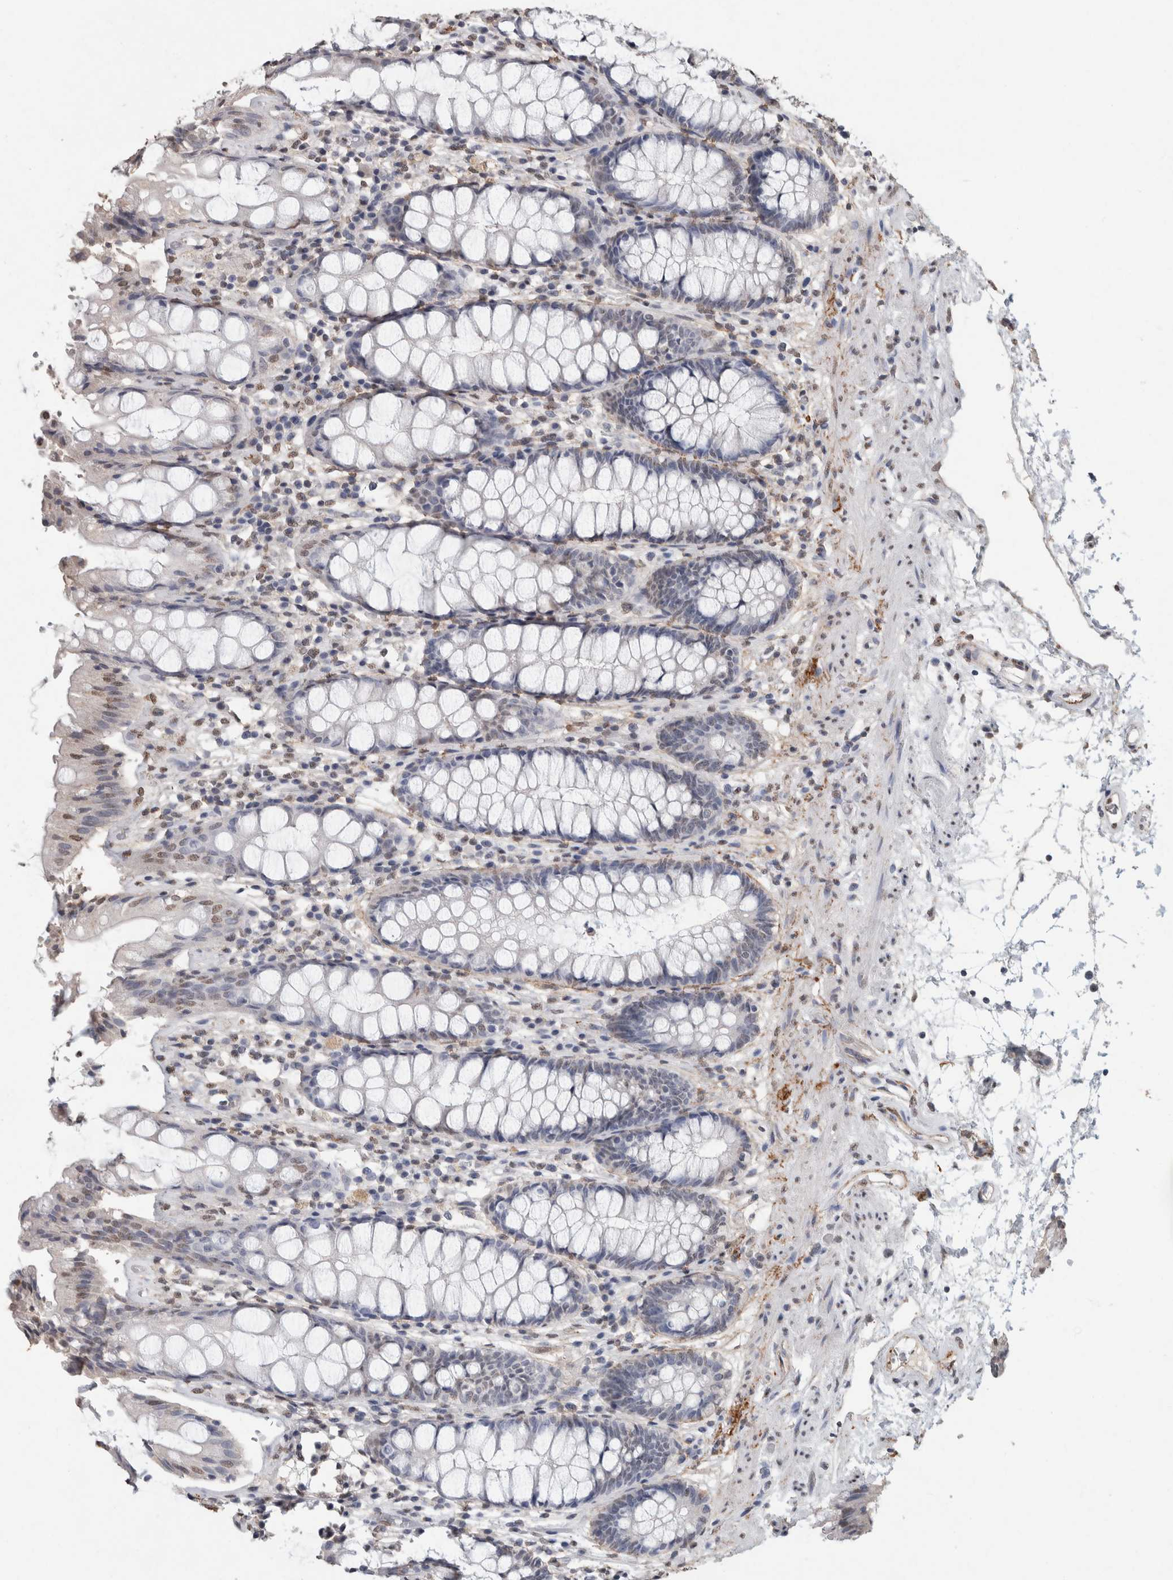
{"staining": {"intensity": "weak", "quantity": "<25%", "location": "nuclear"}, "tissue": "rectum", "cell_type": "Glandular cells", "image_type": "normal", "snomed": [{"axis": "morphology", "description": "Normal tissue, NOS"}, {"axis": "topography", "description": "Rectum"}], "caption": "Immunohistochemical staining of unremarkable human rectum exhibits no significant staining in glandular cells. (DAB (3,3'-diaminobenzidine) immunohistochemistry visualized using brightfield microscopy, high magnification).", "gene": "LTBP1", "patient": {"sex": "male", "age": 64}}